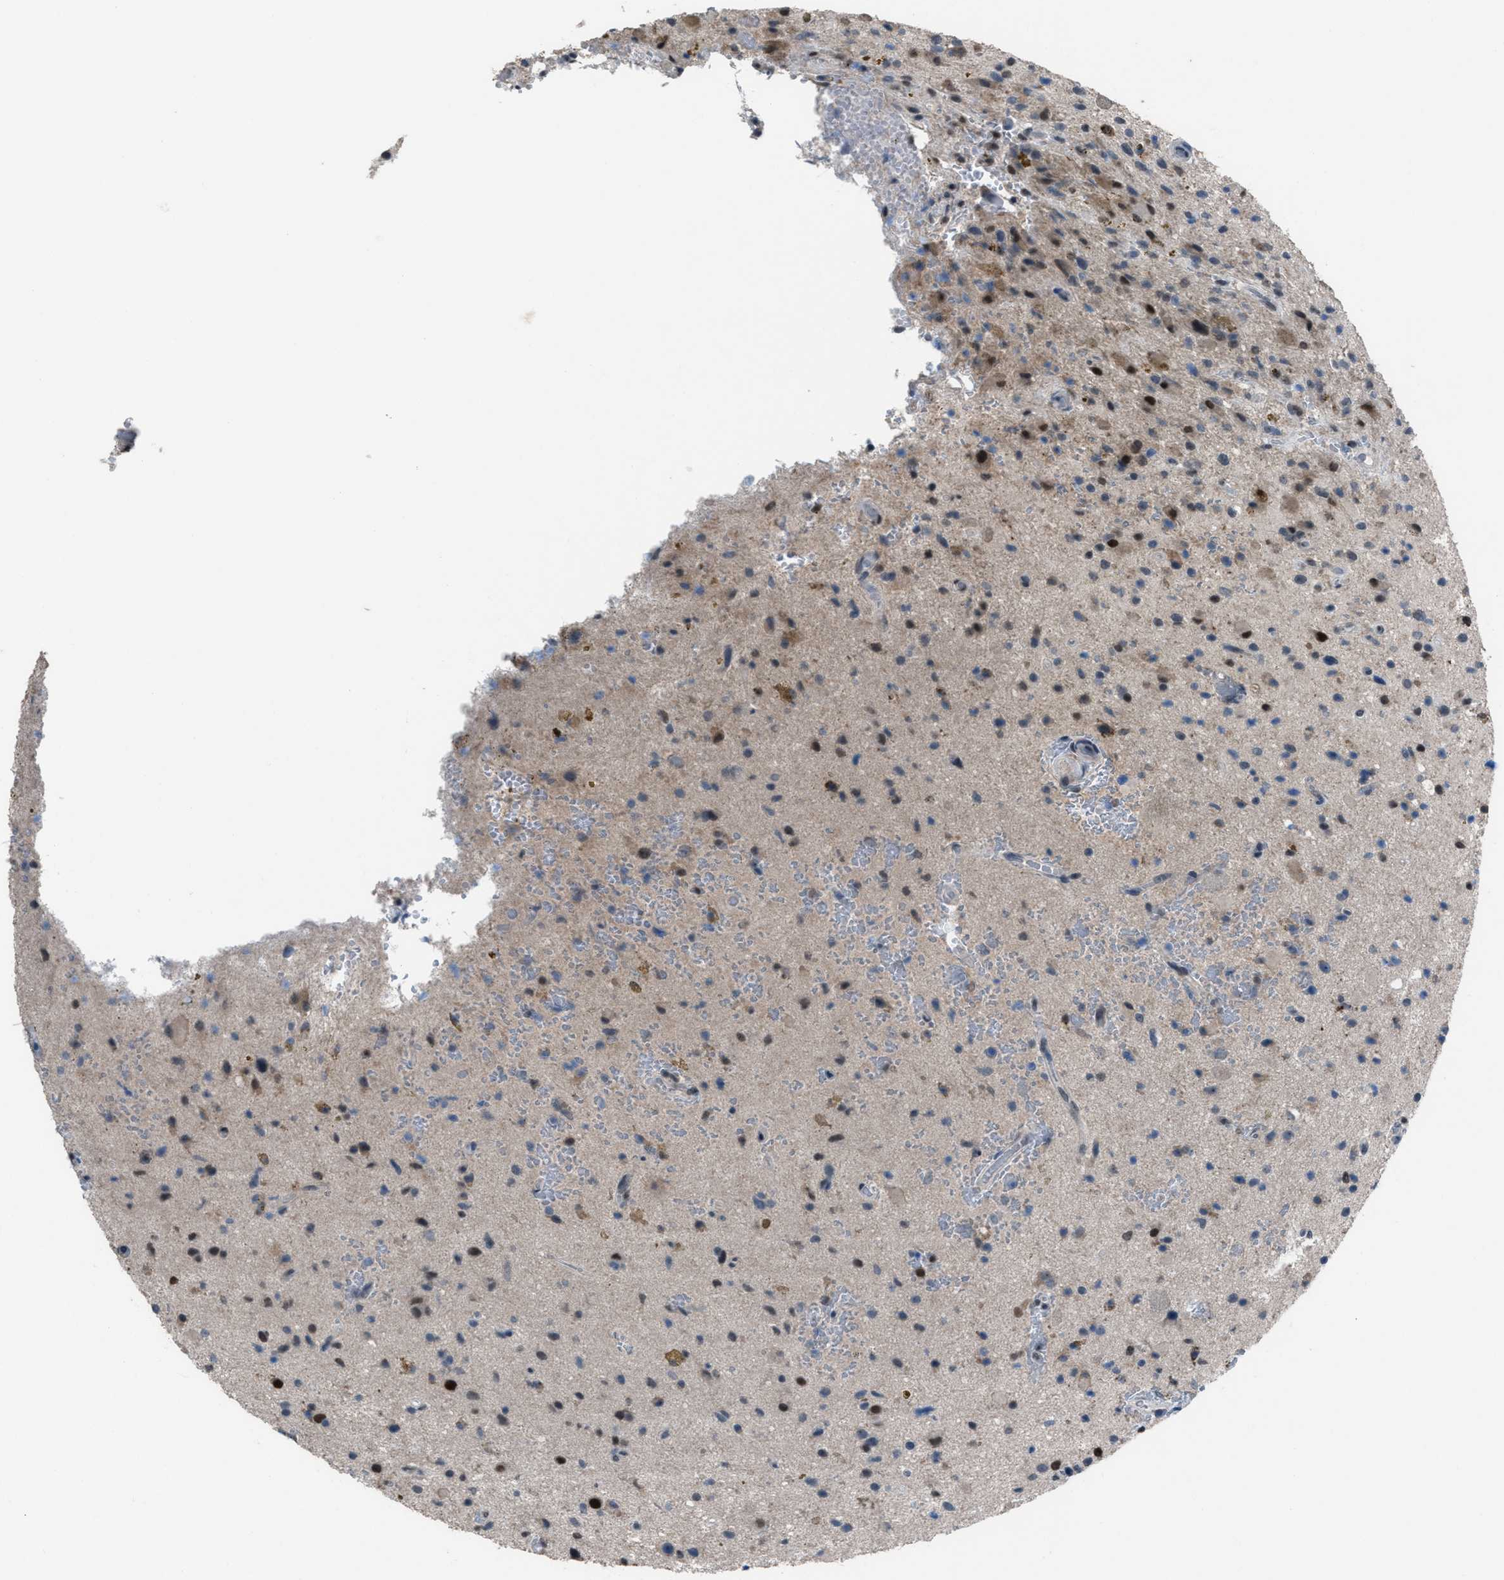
{"staining": {"intensity": "moderate", "quantity": "<25%", "location": "cytoplasmic/membranous,nuclear"}, "tissue": "glioma", "cell_type": "Tumor cells", "image_type": "cancer", "snomed": [{"axis": "morphology", "description": "Glioma, malignant, High grade"}, {"axis": "topography", "description": "Brain"}], "caption": "Protein staining of glioma tissue exhibits moderate cytoplasmic/membranous and nuclear expression in about <25% of tumor cells. (Brightfield microscopy of DAB IHC at high magnification).", "gene": "ZNF276", "patient": {"sex": "male", "age": 33}}